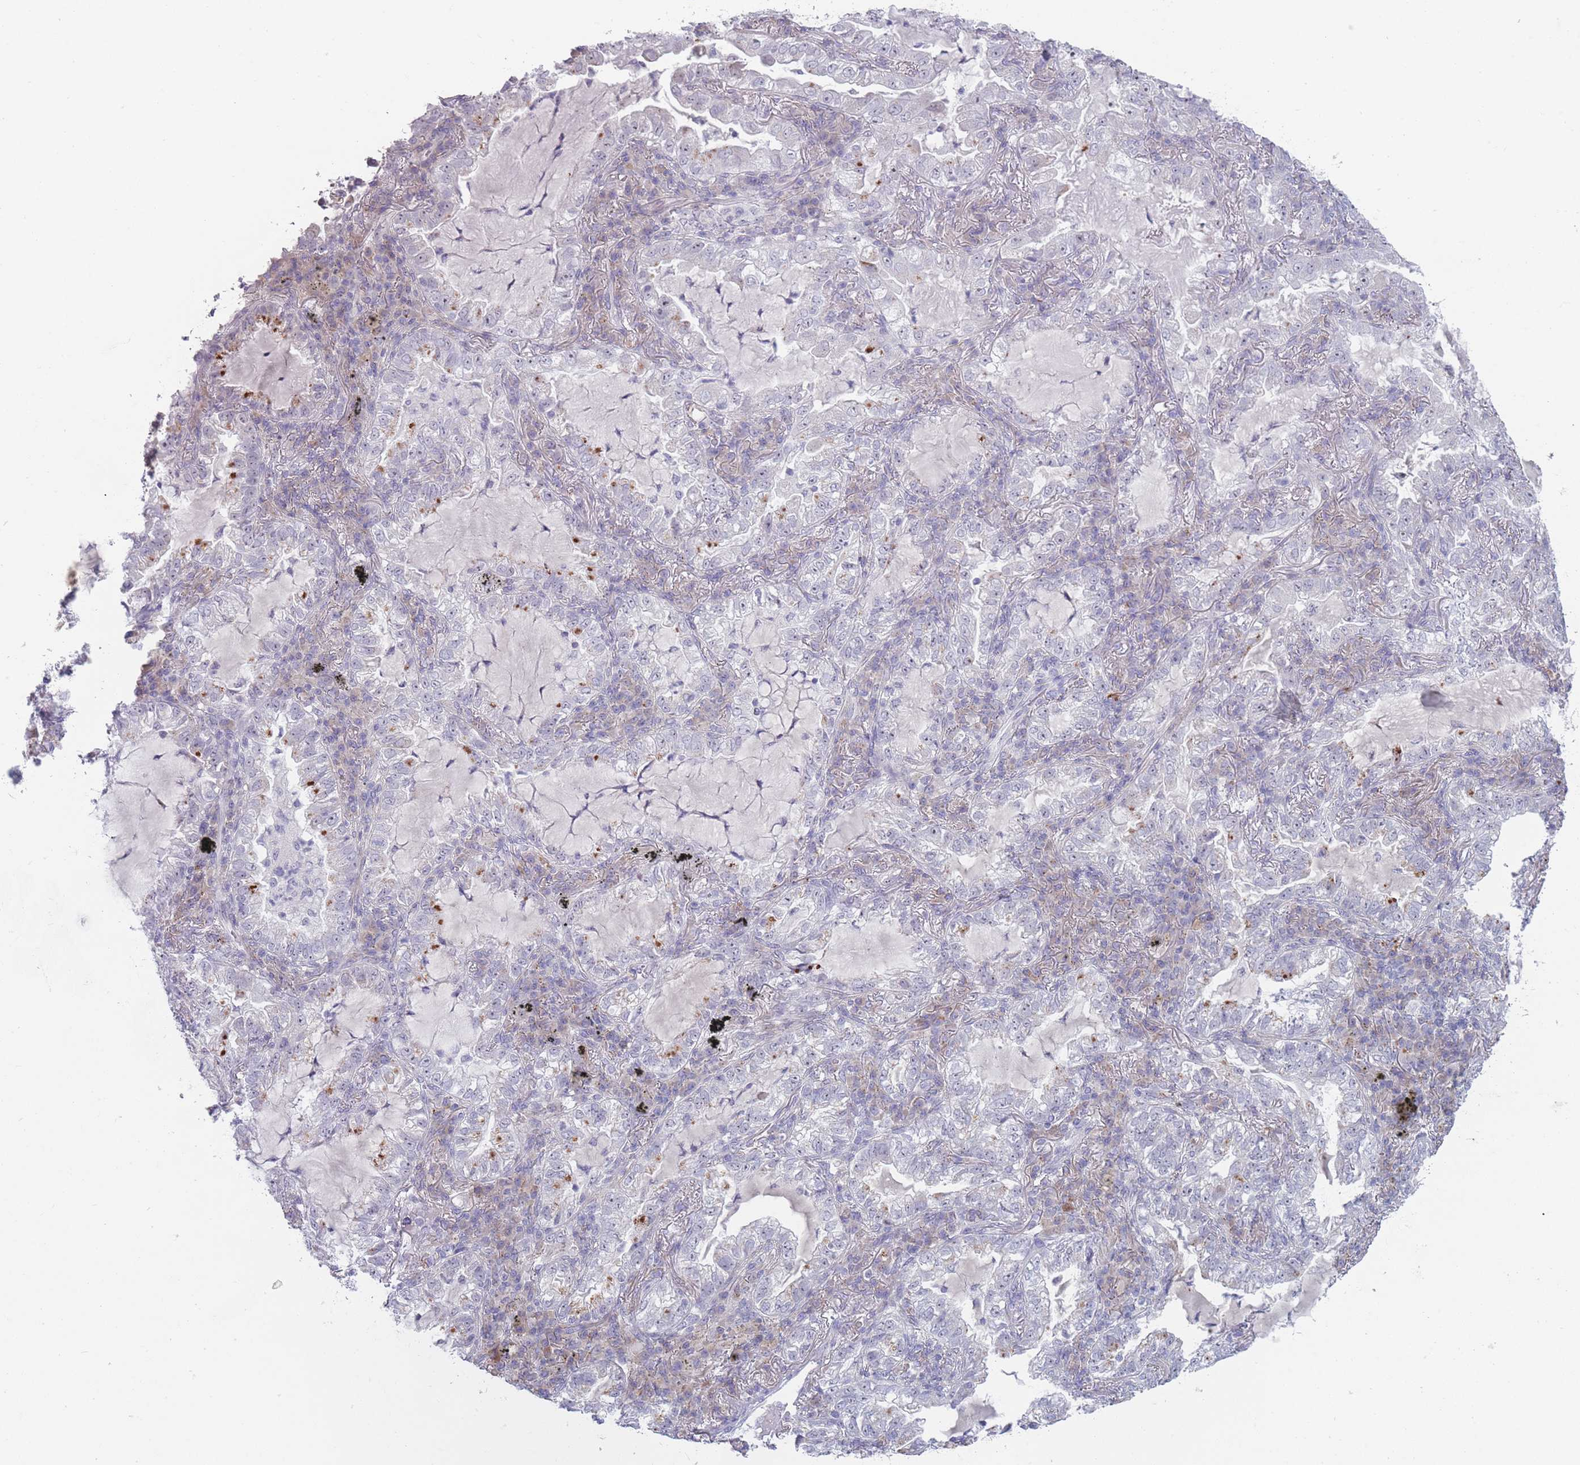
{"staining": {"intensity": "negative", "quantity": "none", "location": "none"}, "tissue": "lung cancer", "cell_type": "Tumor cells", "image_type": "cancer", "snomed": [{"axis": "morphology", "description": "Adenocarcinoma, NOS"}, {"axis": "topography", "description": "Lung"}], "caption": "This histopathology image is of lung adenocarcinoma stained with immunohistochemistry to label a protein in brown with the nuclei are counter-stained blue. There is no expression in tumor cells.", "gene": "PAIP2B", "patient": {"sex": "female", "age": 73}}